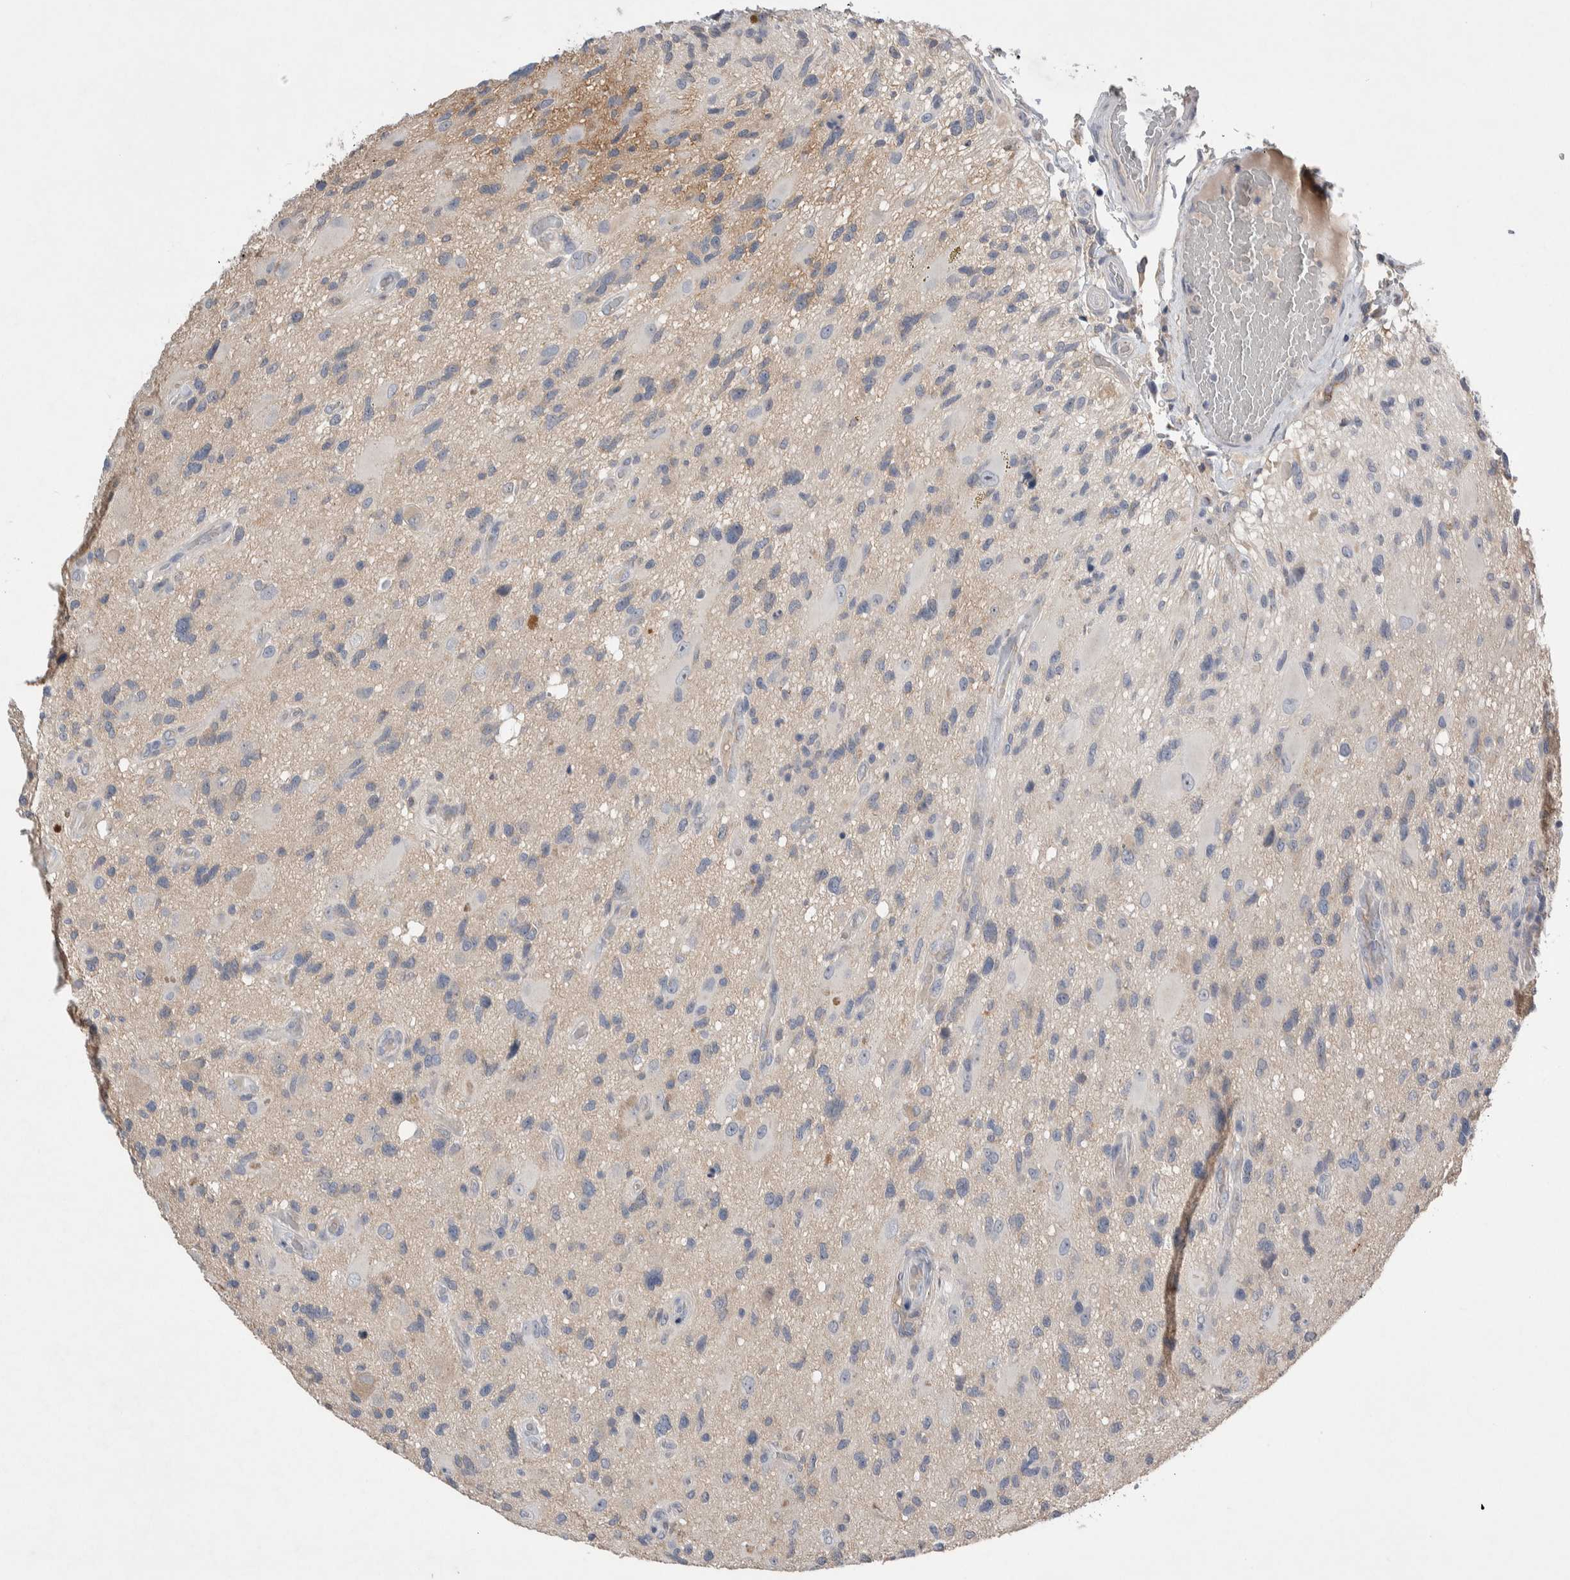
{"staining": {"intensity": "negative", "quantity": "none", "location": "none"}, "tissue": "glioma", "cell_type": "Tumor cells", "image_type": "cancer", "snomed": [{"axis": "morphology", "description": "Glioma, malignant, High grade"}, {"axis": "topography", "description": "Brain"}], "caption": "This photomicrograph is of glioma stained with immunohistochemistry to label a protein in brown with the nuclei are counter-stained blue. There is no staining in tumor cells.", "gene": "CEP131", "patient": {"sex": "male", "age": 33}}